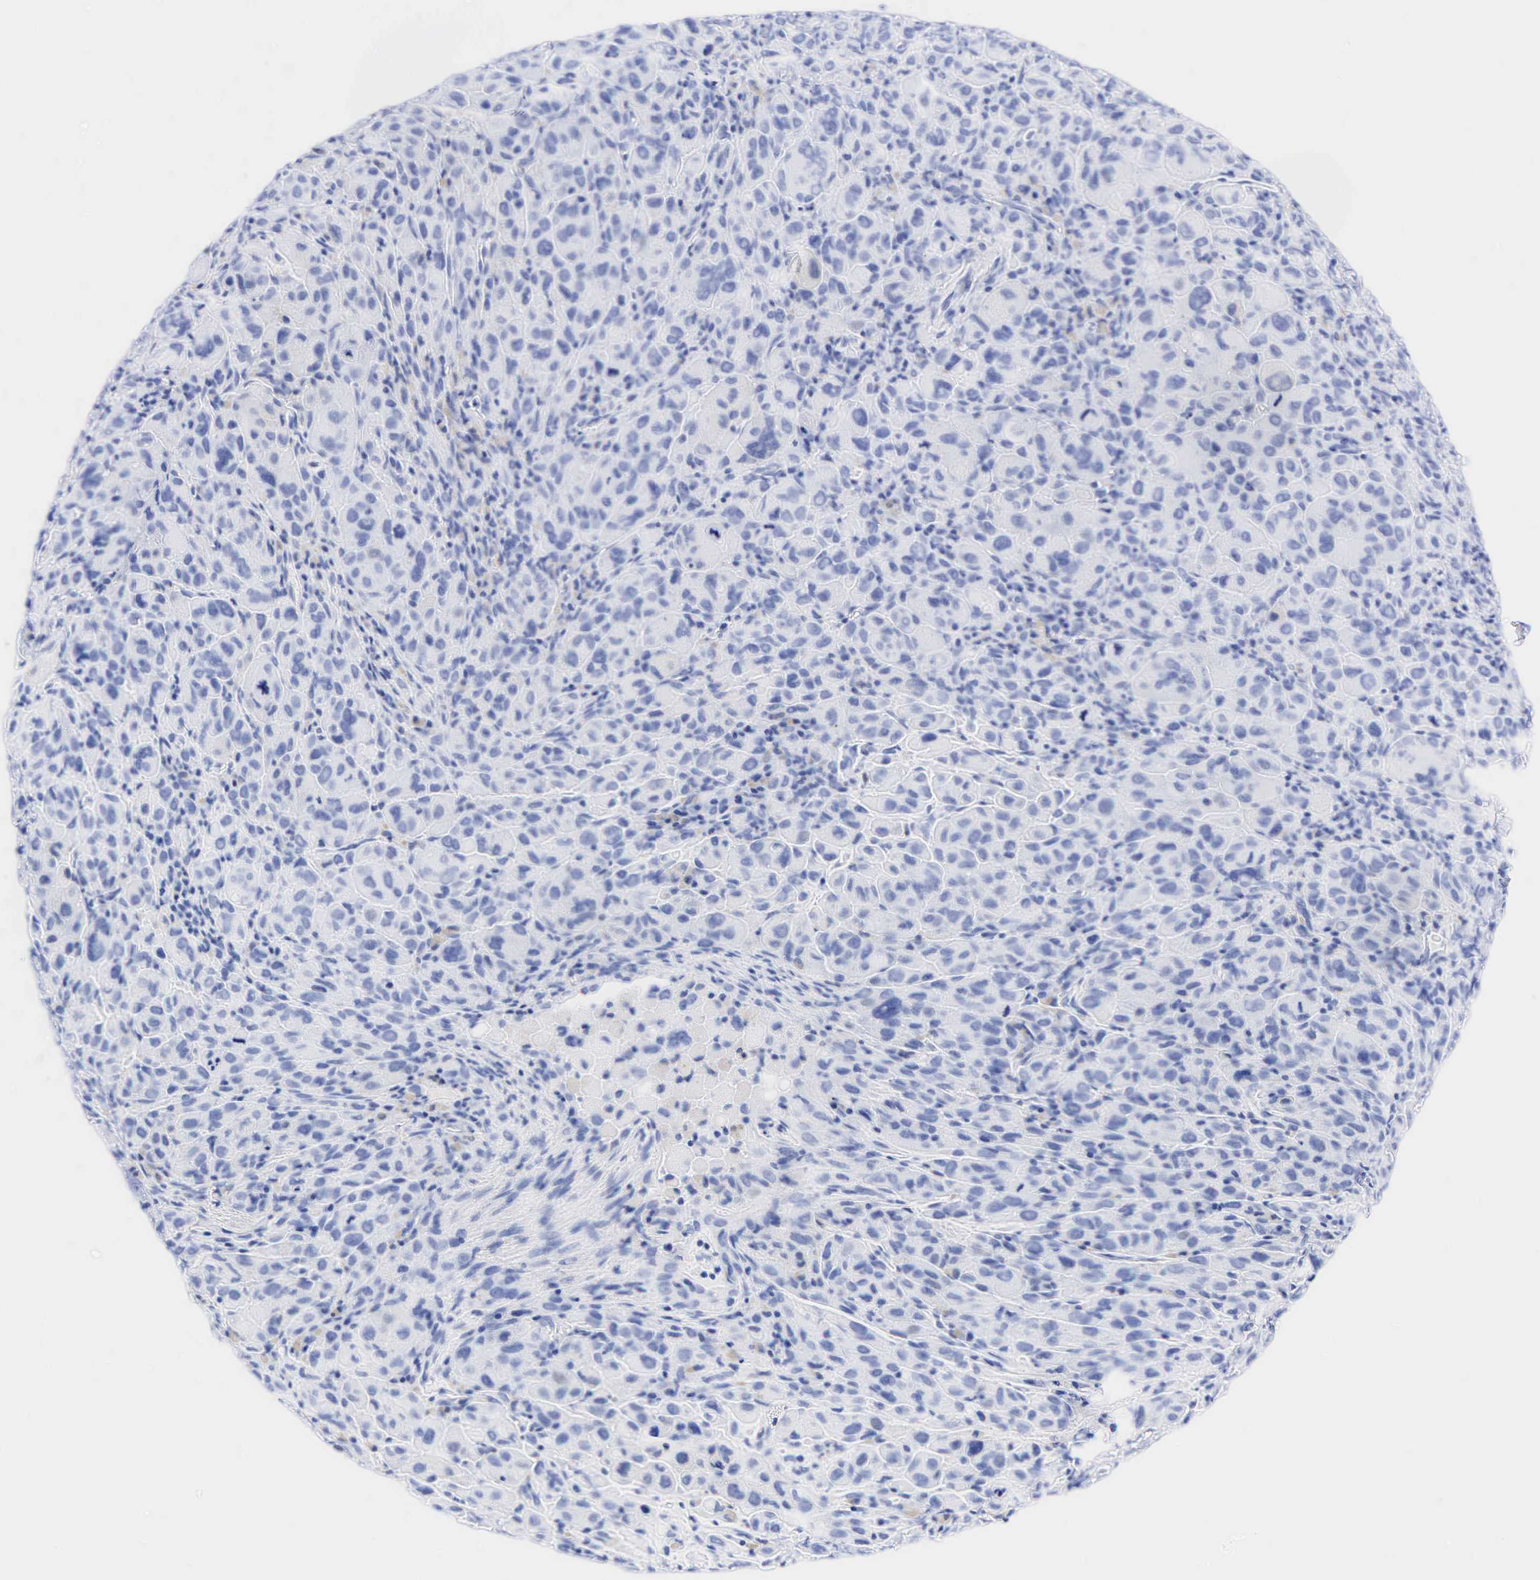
{"staining": {"intensity": "negative", "quantity": "none", "location": "none"}, "tissue": "melanoma", "cell_type": "Tumor cells", "image_type": "cancer", "snomed": [{"axis": "morphology", "description": "Malignant melanoma, Metastatic site"}, {"axis": "topography", "description": "Skin"}], "caption": "DAB (3,3'-diaminobenzidine) immunohistochemical staining of human malignant melanoma (metastatic site) shows no significant expression in tumor cells.", "gene": "CHGA", "patient": {"sex": "male", "age": 32}}